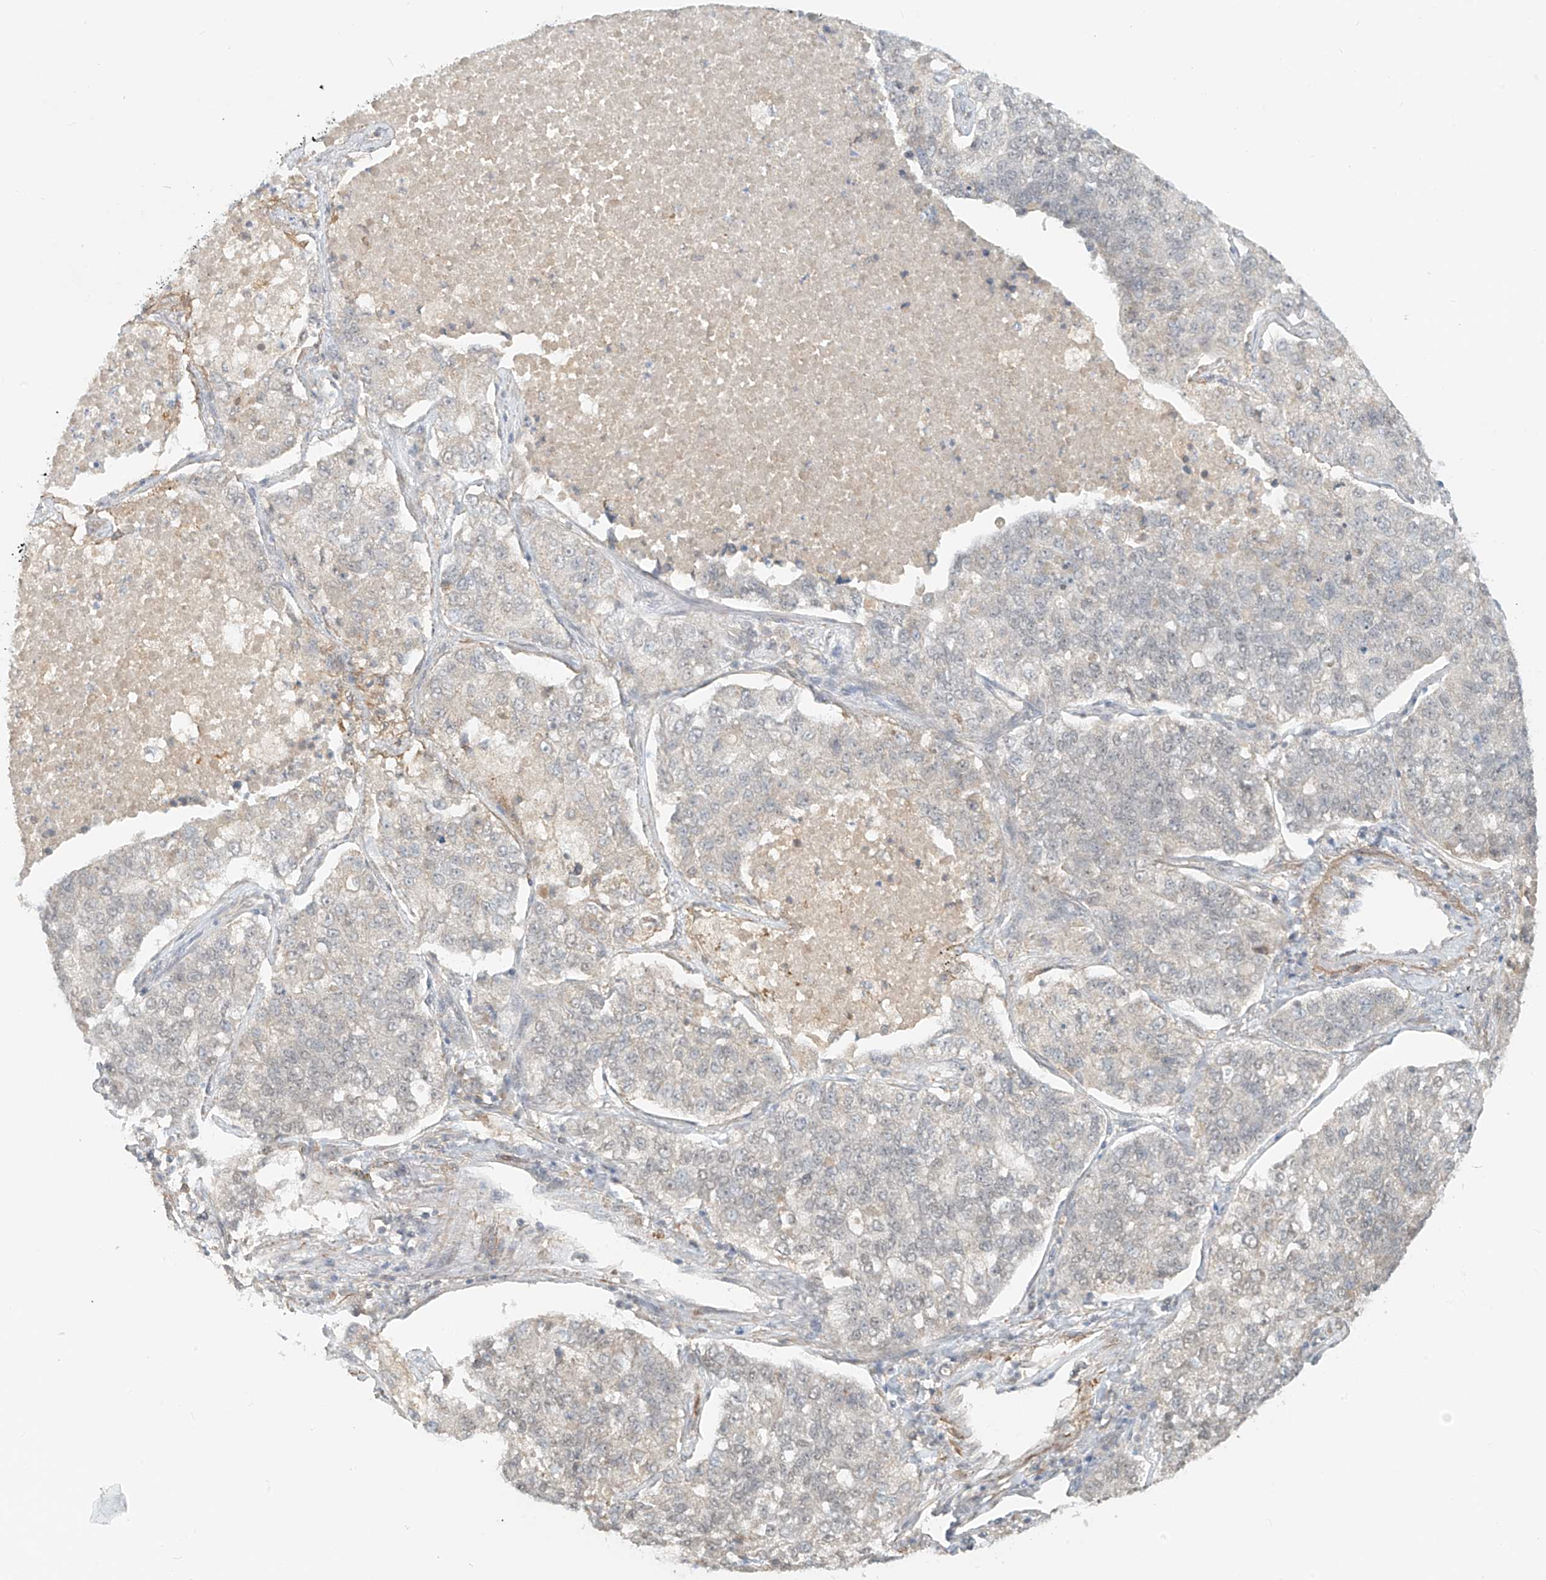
{"staining": {"intensity": "negative", "quantity": "none", "location": "none"}, "tissue": "lung cancer", "cell_type": "Tumor cells", "image_type": "cancer", "snomed": [{"axis": "morphology", "description": "Adenocarcinoma, NOS"}, {"axis": "topography", "description": "Lung"}], "caption": "Adenocarcinoma (lung) was stained to show a protein in brown. There is no significant expression in tumor cells.", "gene": "ABCD1", "patient": {"sex": "male", "age": 49}}